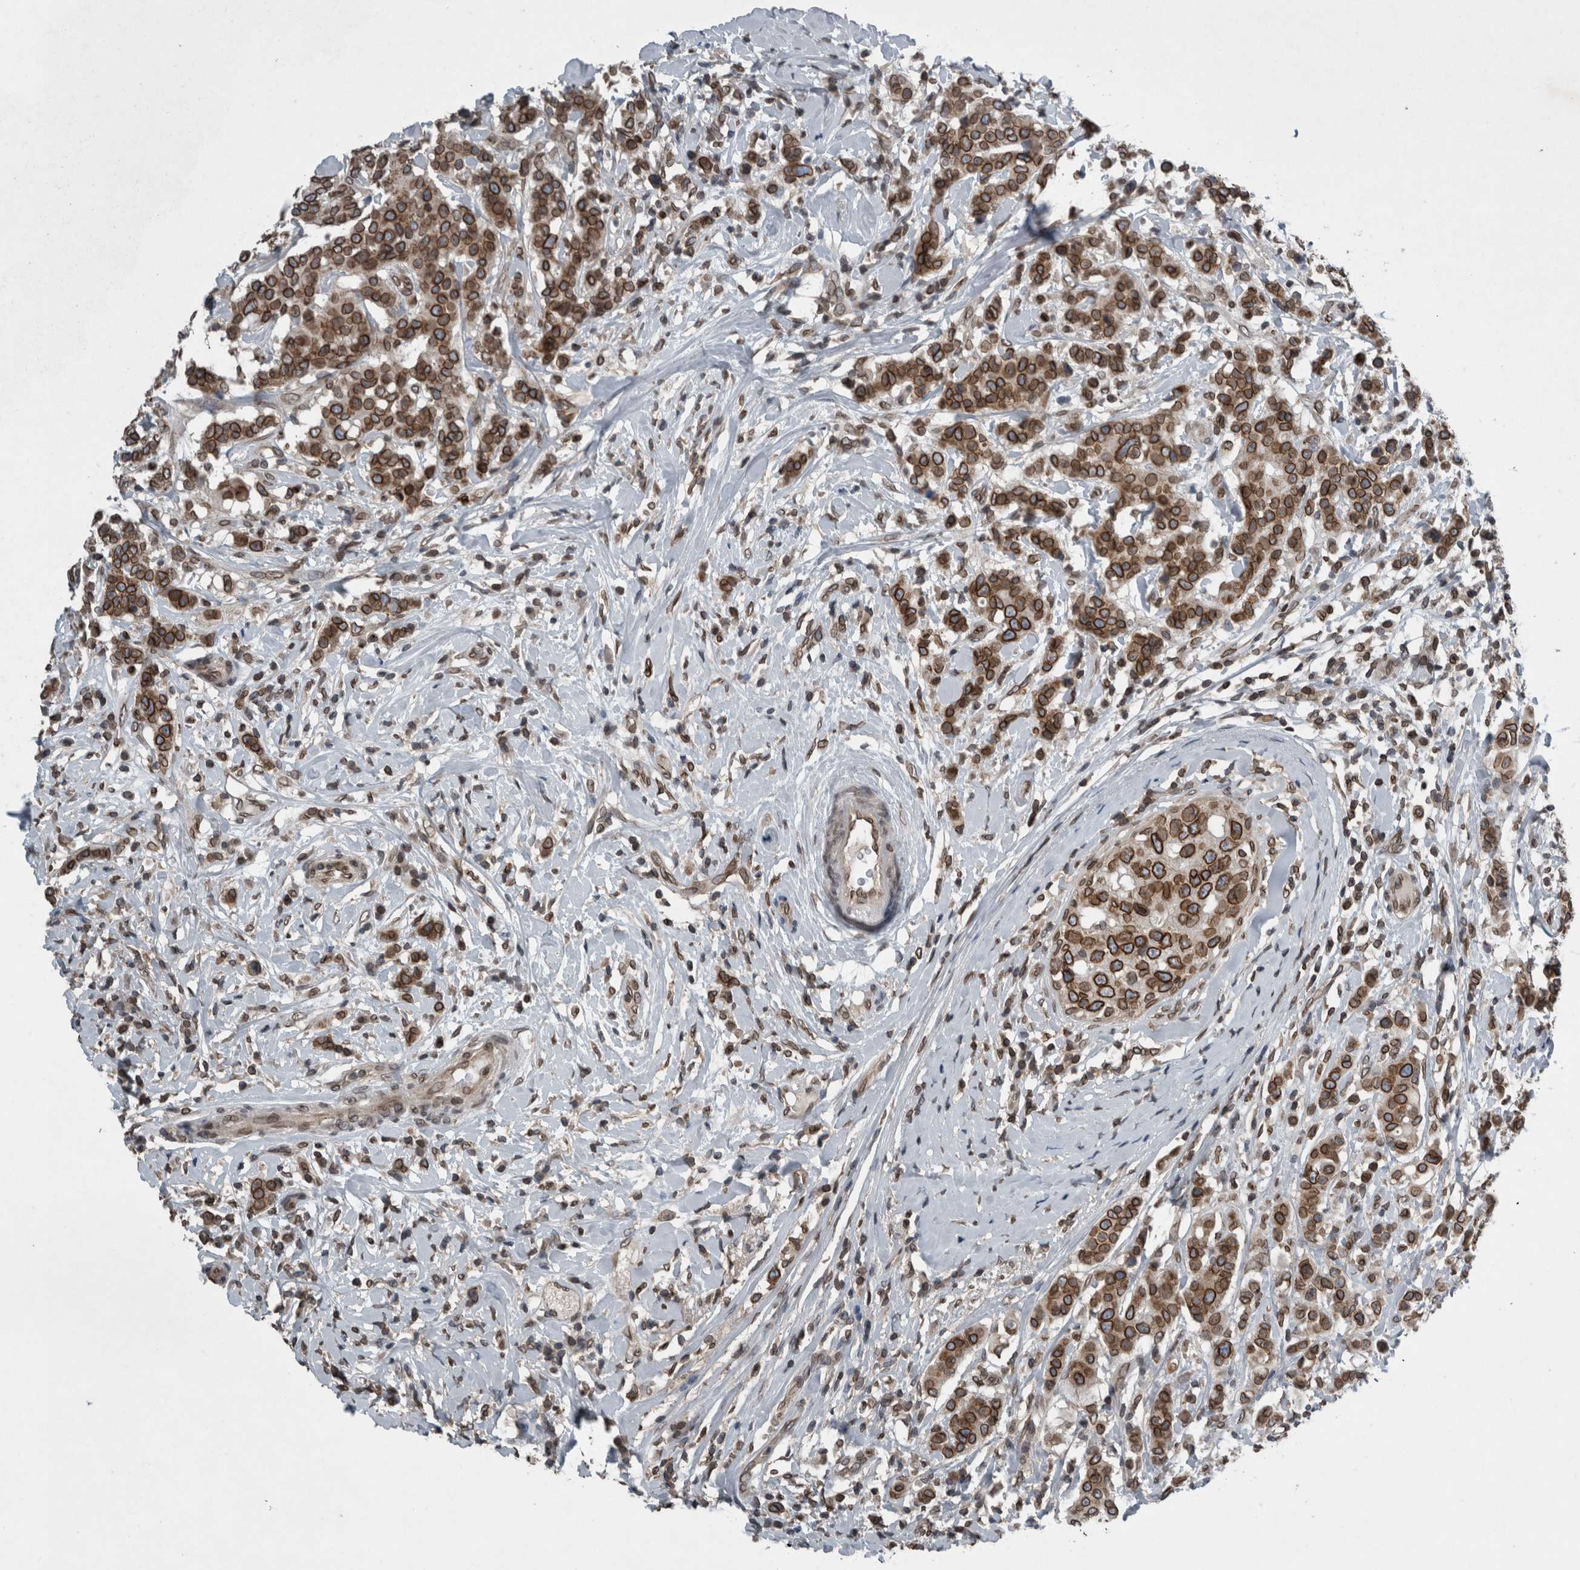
{"staining": {"intensity": "strong", "quantity": ">75%", "location": "cytoplasmic/membranous,nuclear"}, "tissue": "breast cancer", "cell_type": "Tumor cells", "image_type": "cancer", "snomed": [{"axis": "morphology", "description": "Duct carcinoma"}, {"axis": "topography", "description": "Breast"}], "caption": "A brown stain labels strong cytoplasmic/membranous and nuclear staining of a protein in breast cancer (intraductal carcinoma) tumor cells.", "gene": "RANBP2", "patient": {"sex": "female", "age": 27}}